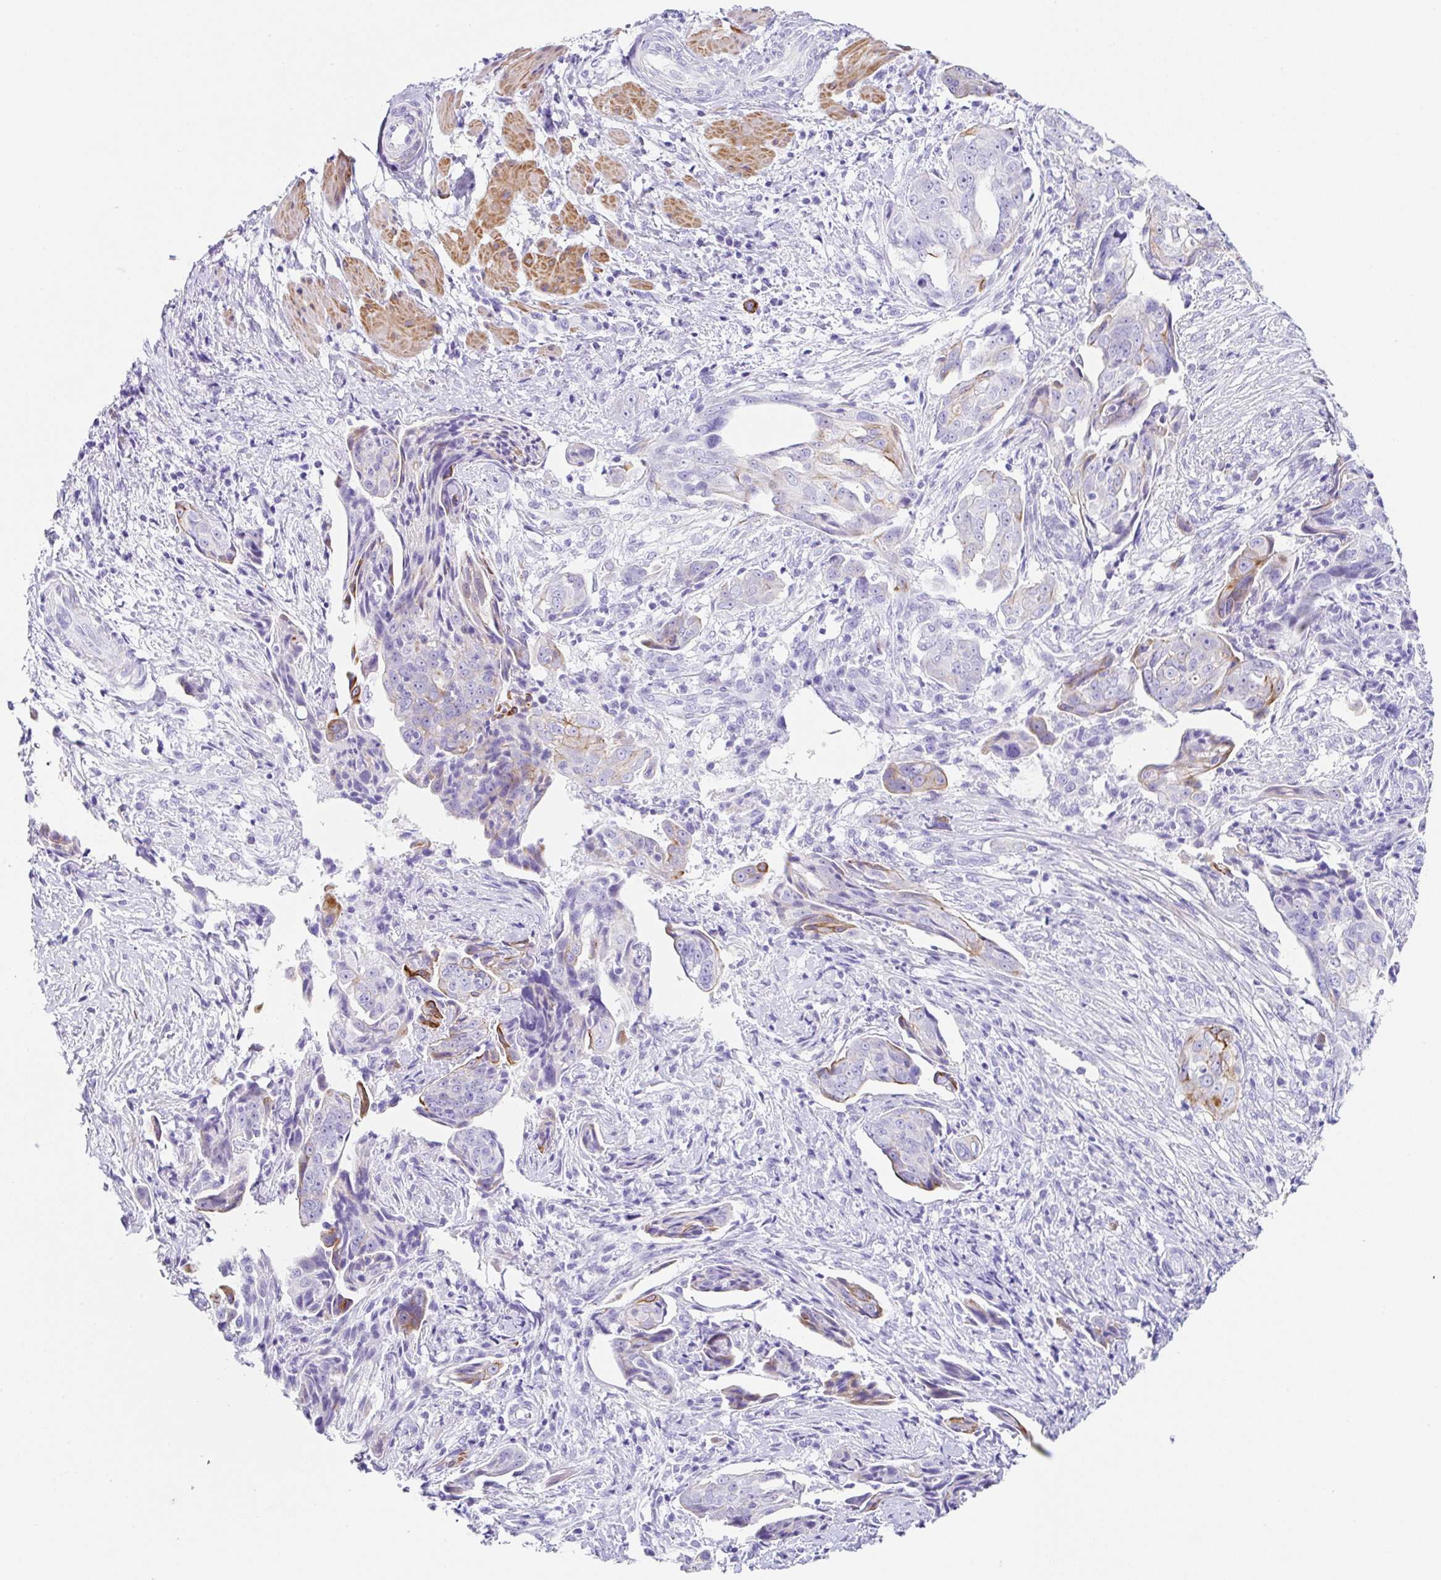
{"staining": {"intensity": "moderate", "quantity": "<25%", "location": "cytoplasmic/membranous"}, "tissue": "ovarian cancer", "cell_type": "Tumor cells", "image_type": "cancer", "snomed": [{"axis": "morphology", "description": "Carcinoma, endometroid"}, {"axis": "topography", "description": "Ovary"}], "caption": "Brown immunohistochemical staining in ovarian cancer (endometroid carcinoma) reveals moderate cytoplasmic/membranous expression in about <25% of tumor cells.", "gene": "CLDND2", "patient": {"sex": "female", "age": 70}}